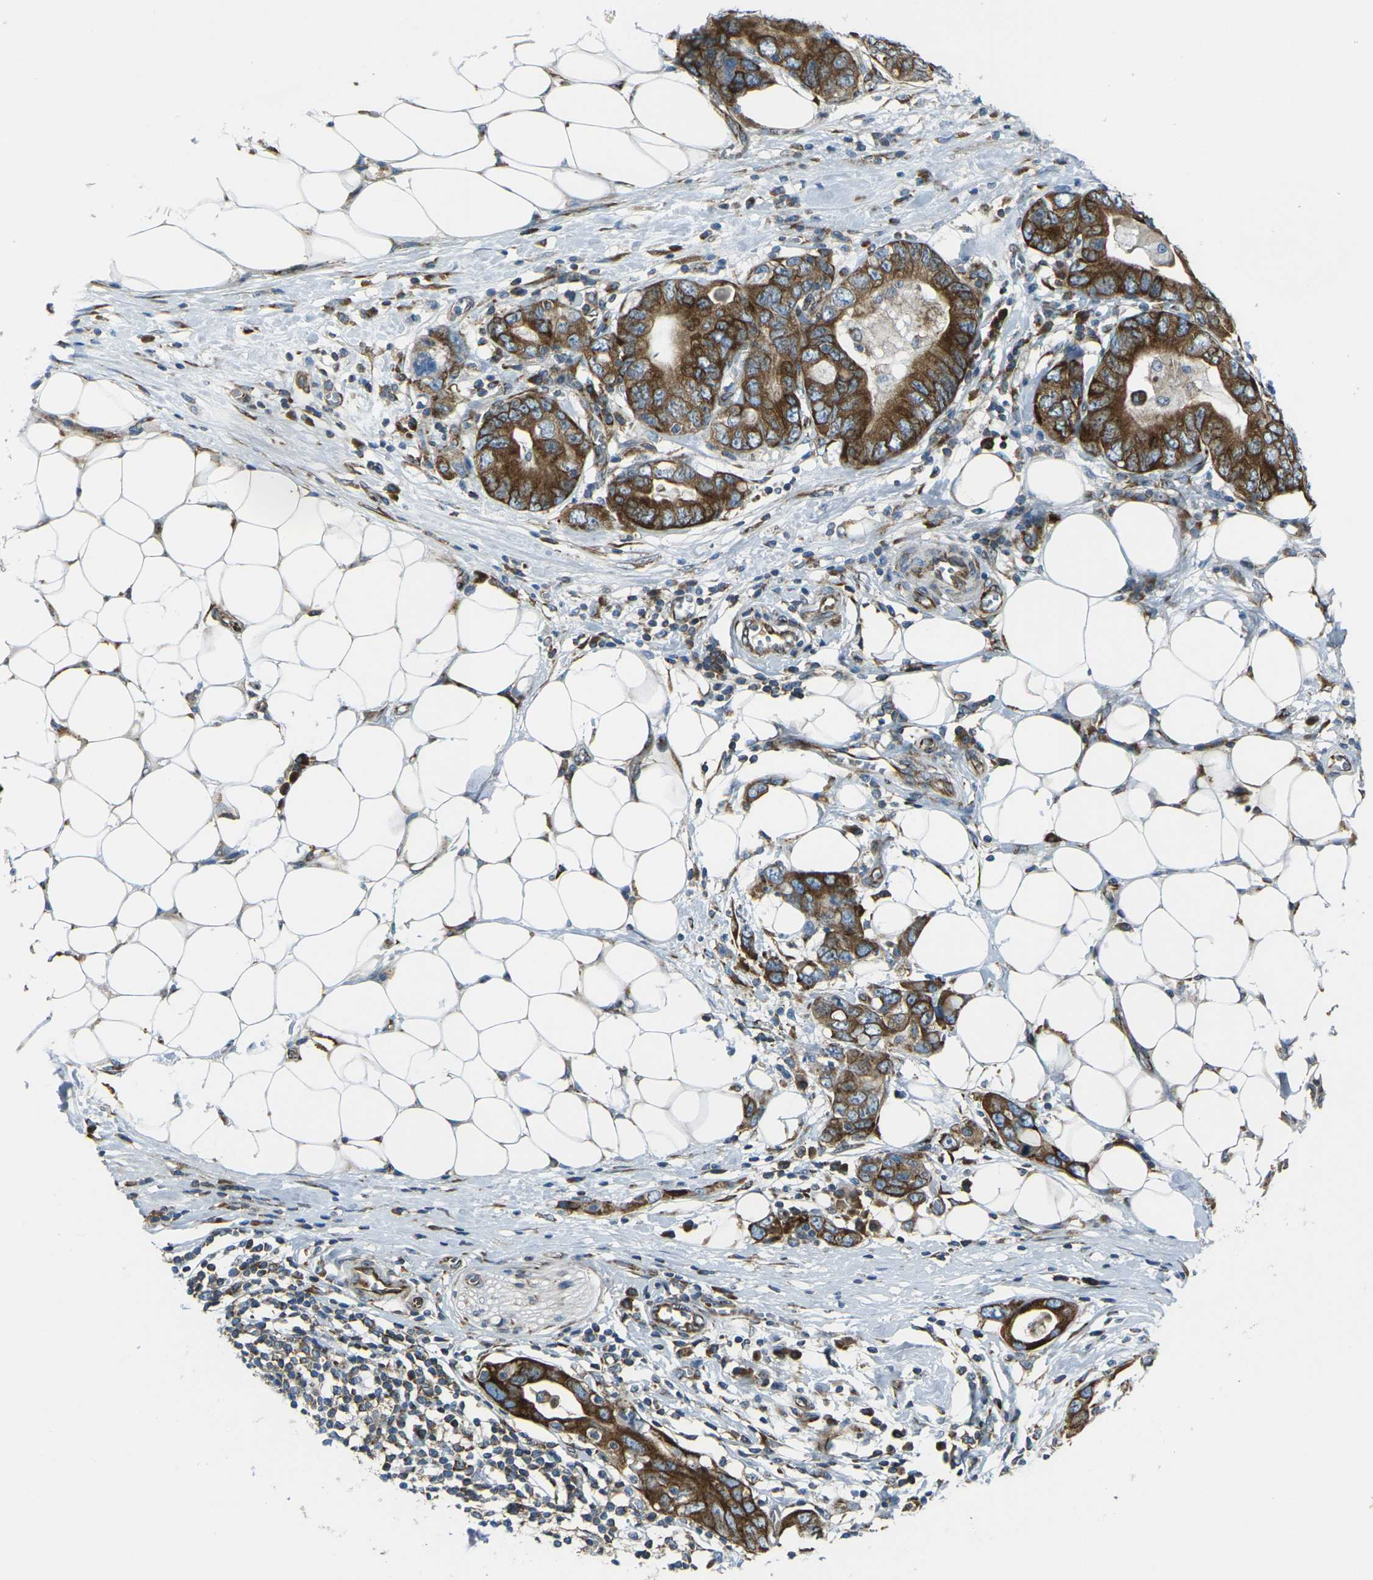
{"staining": {"intensity": "strong", "quantity": ">75%", "location": "cytoplasmic/membranous"}, "tissue": "stomach cancer", "cell_type": "Tumor cells", "image_type": "cancer", "snomed": [{"axis": "morphology", "description": "Adenocarcinoma, NOS"}, {"axis": "topography", "description": "Stomach, lower"}], "caption": "Protein expression analysis of human adenocarcinoma (stomach) reveals strong cytoplasmic/membranous staining in about >75% of tumor cells. (Brightfield microscopy of DAB IHC at high magnification).", "gene": "CELSR2", "patient": {"sex": "female", "age": 93}}